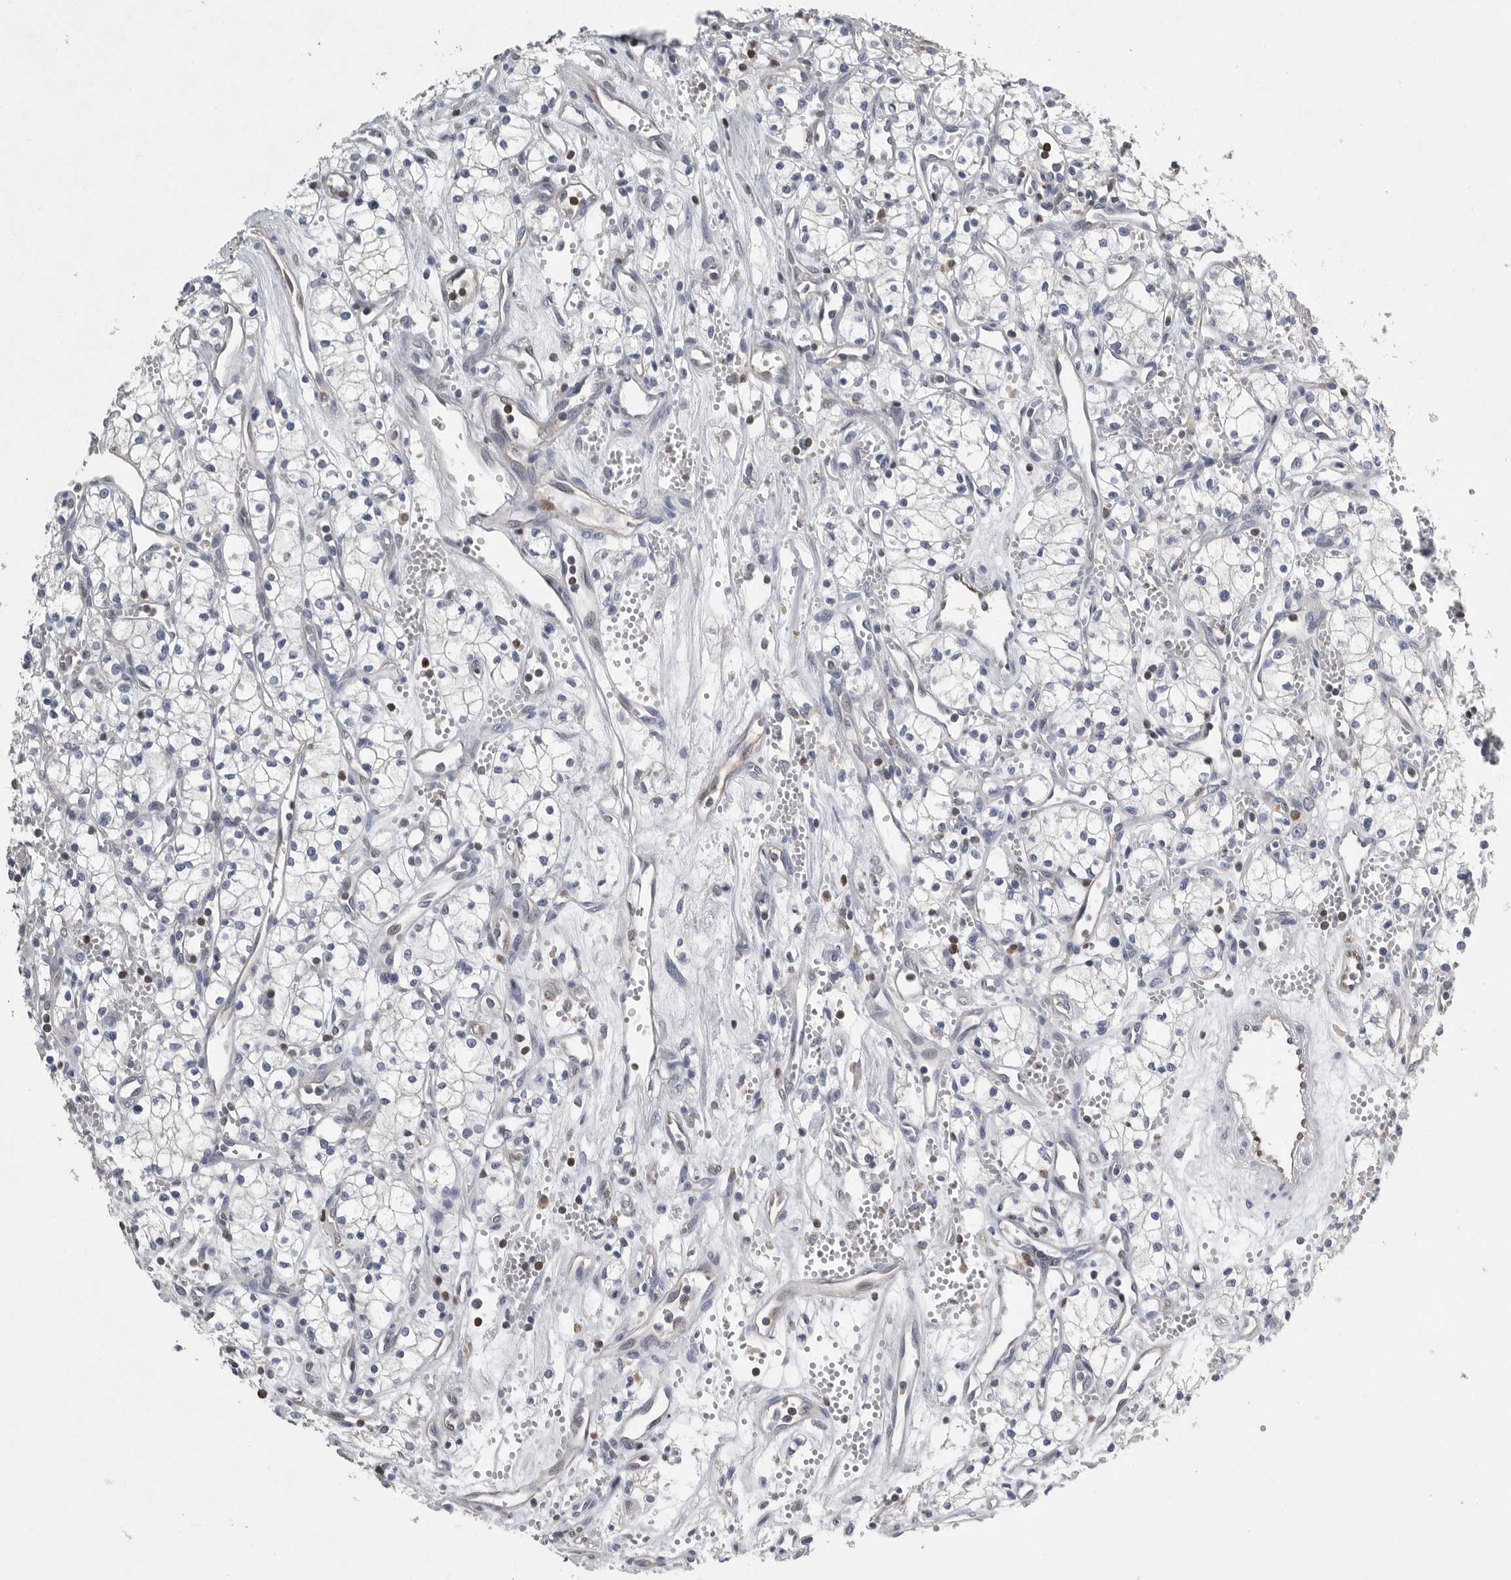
{"staining": {"intensity": "negative", "quantity": "none", "location": "none"}, "tissue": "renal cancer", "cell_type": "Tumor cells", "image_type": "cancer", "snomed": [{"axis": "morphology", "description": "Adenocarcinoma, NOS"}, {"axis": "topography", "description": "Kidney"}], "caption": "High power microscopy image of an immunohistochemistry micrograph of renal adenocarcinoma, revealing no significant staining in tumor cells.", "gene": "PDCD4", "patient": {"sex": "male", "age": 59}}